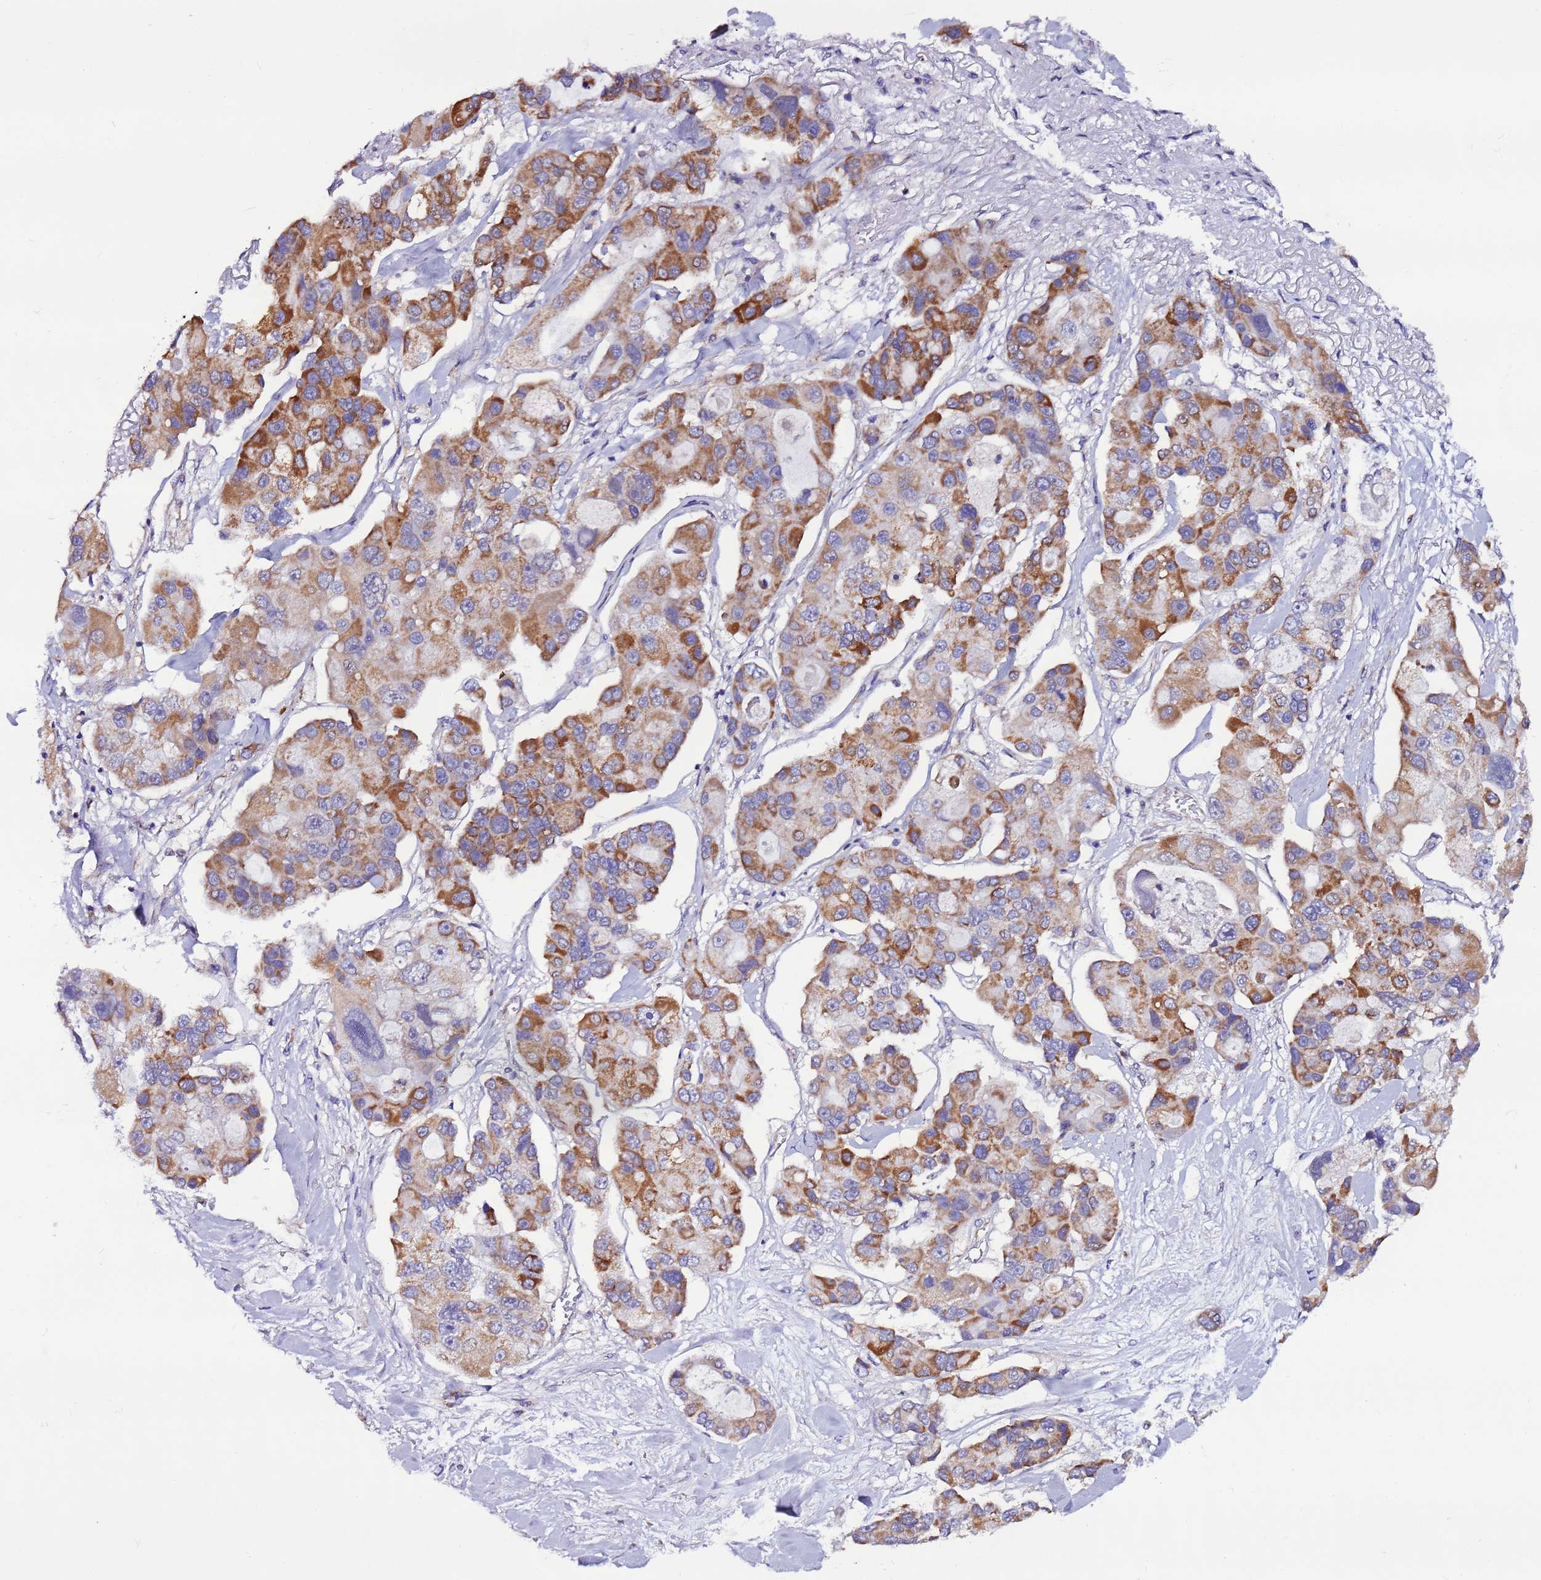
{"staining": {"intensity": "moderate", "quantity": ">75%", "location": "cytoplasmic/membranous"}, "tissue": "lung cancer", "cell_type": "Tumor cells", "image_type": "cancer", "snomed": [{"axis": "morphology", "description": "Adenocarcinoma, NOS"}, {"axis": "topography", "description": "Lung"}], "caption": "About >75% of tumor cells in lung cancer display moderate cytoplasmic/membranous protein staining as visualized by brown immunohistochemical staining.", "gene": "UEVLD", "patient": {"sex": "female", "age": 54}}